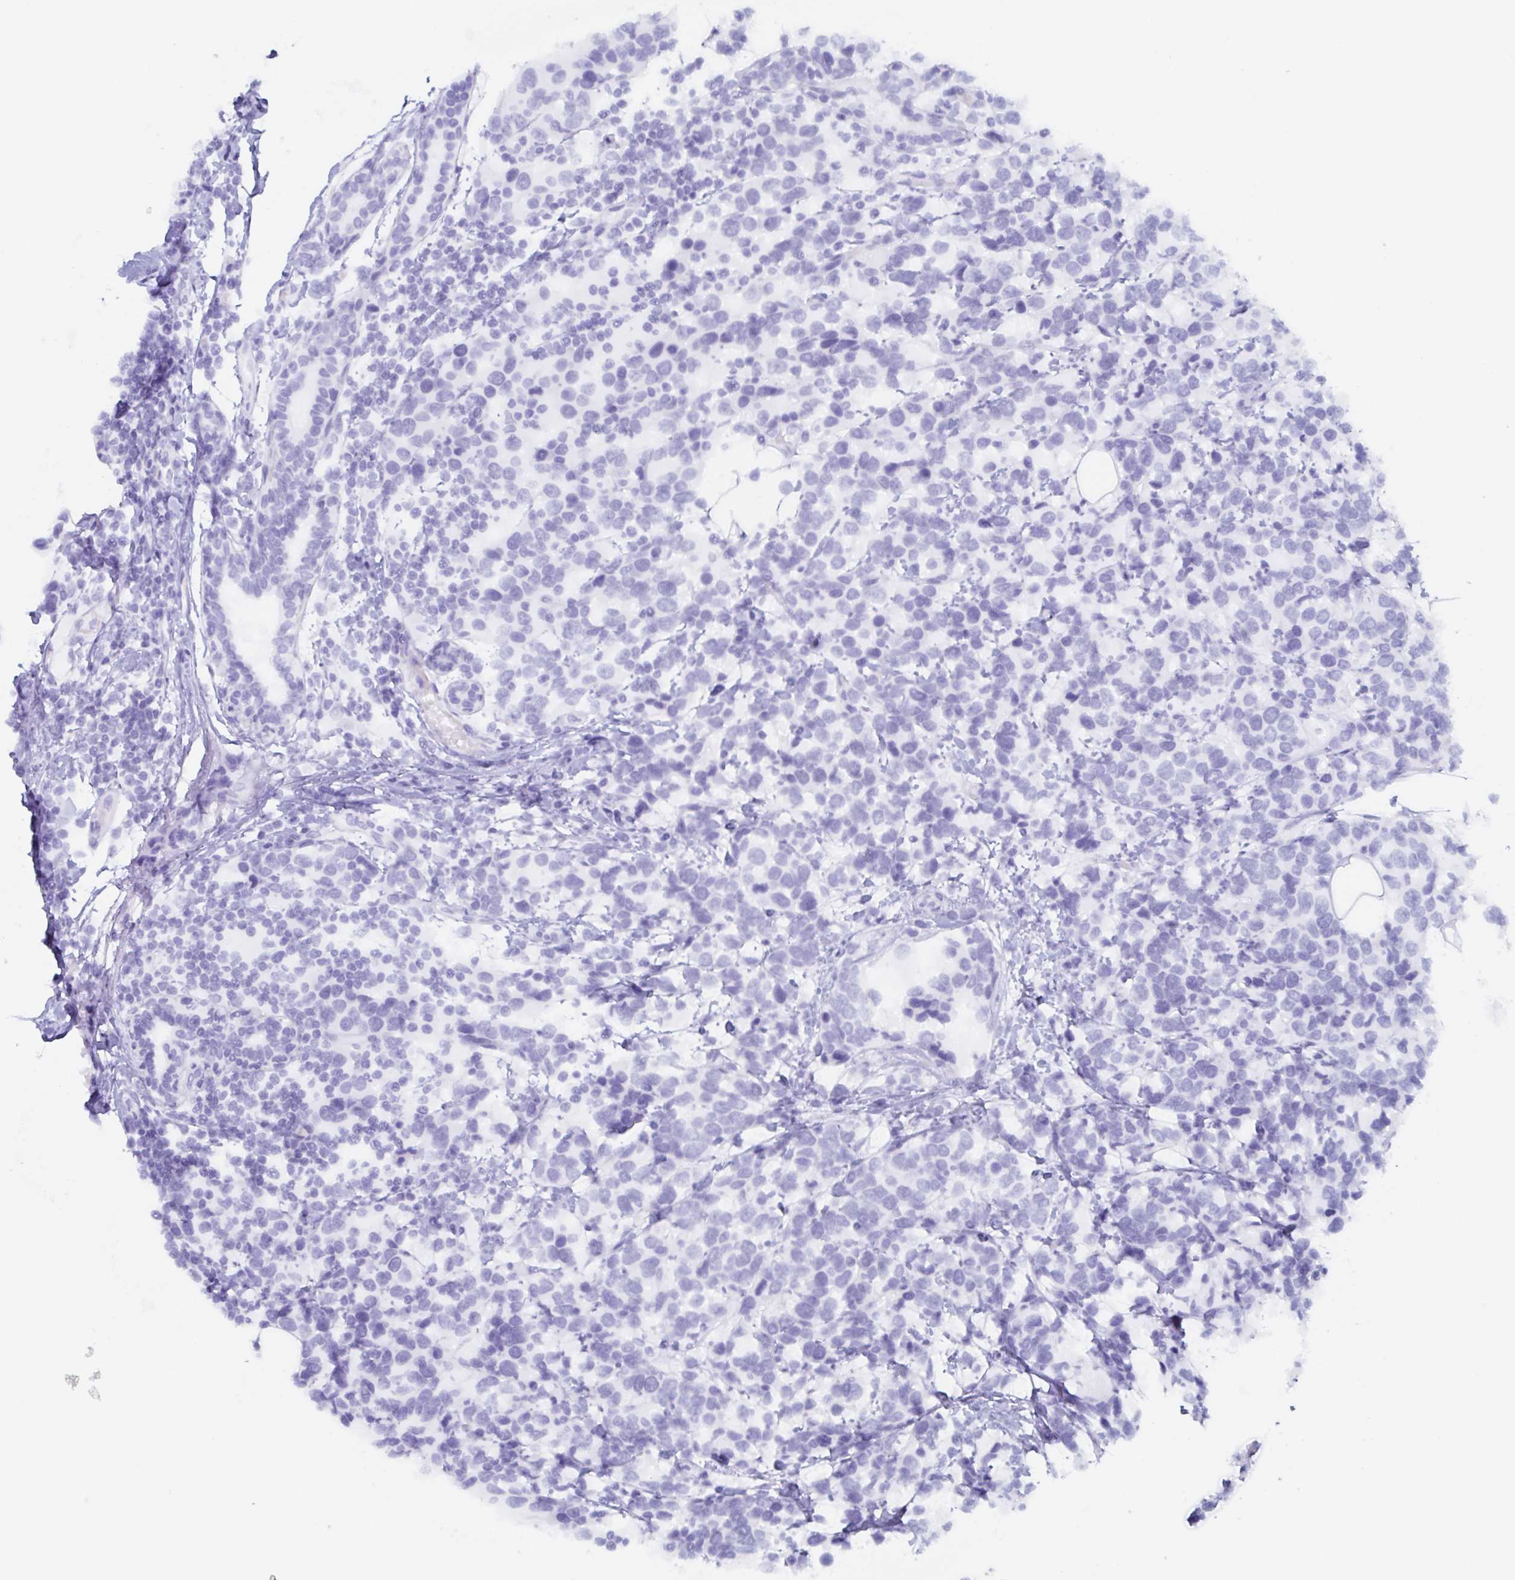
{"staining": {"intensity": "negative", "quantity": "none", "location": "none"}, "tissue": "breast cancer", "cell_type": "Tumor cells", "image_type": "cancer", "snomed": [{"axis": "morphology", "description": "Lobular carcinoma"}, {"axis": "topography", "description": "Breast"}], "caption": "A high-resolution histopathology image shows immunohistochemistry staining of breast lobular carcinoma, which demonstrates no significant staining in tumor cells.", "gene": "AGFG2", "patient": {"sex": "female", "age": 59}}